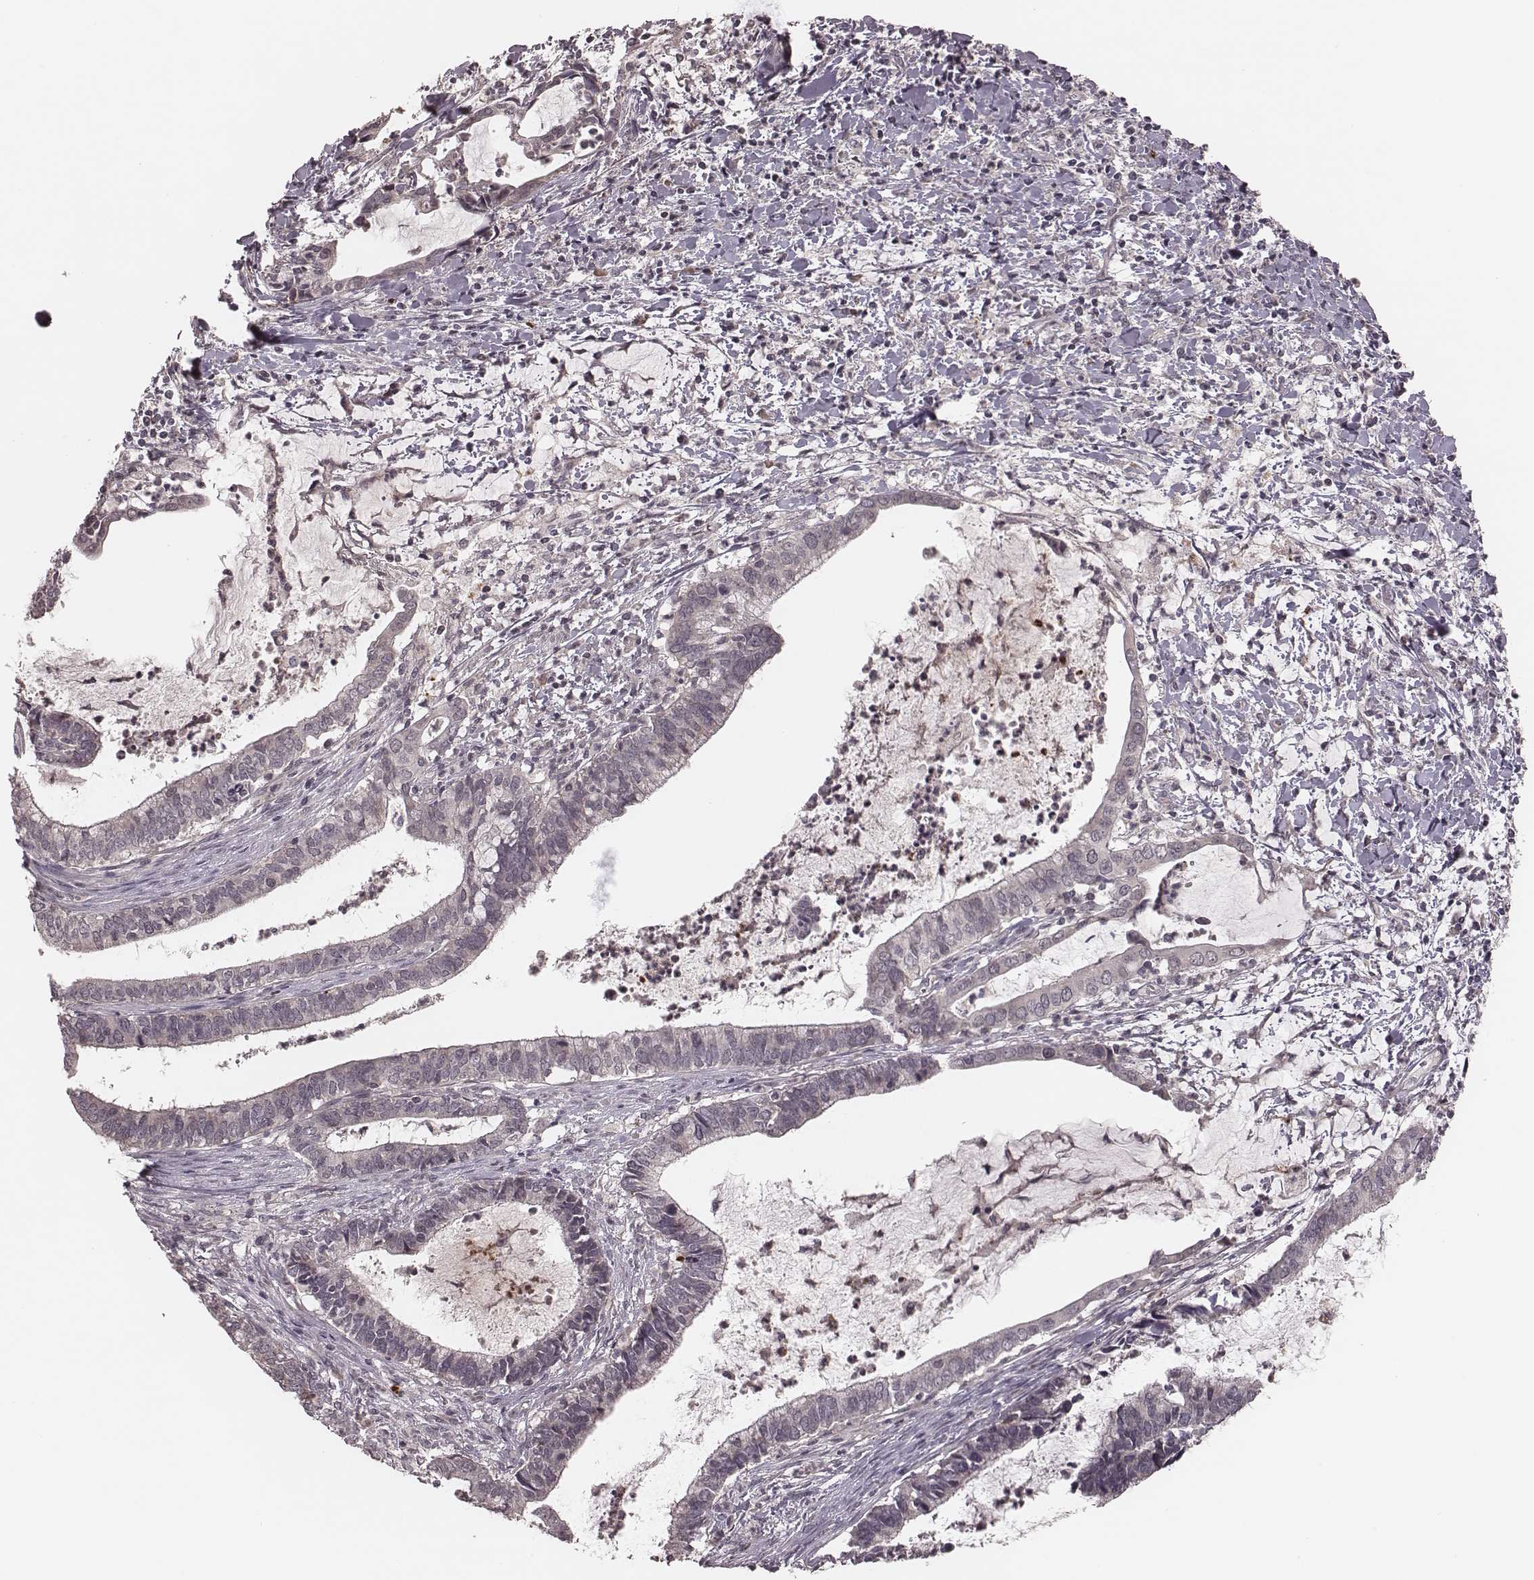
{"staining": {"intensity": "negative", "quantity": "none", "location": "none"}, "tissue": "cervical cancer", "cell_type": "Tumor cells", "image_type": "cancer", "snomed": [{"axis": "morphology", "description": "Adenocarcinoma, NOS"}, {"axis": "topography", "description": "Cervix"}], "caption": "The micrograph shows no staining of tumor cells in cervical cancer. Brightfield microscopy of immunohistochemistry (IHC) stained with DAB (3,3'-diaminobenzidine) (brown) and hematoxylin (blue), captured at high magnification.", "gene": "IL5", "patient": {"sex": "female", "age": 42}}